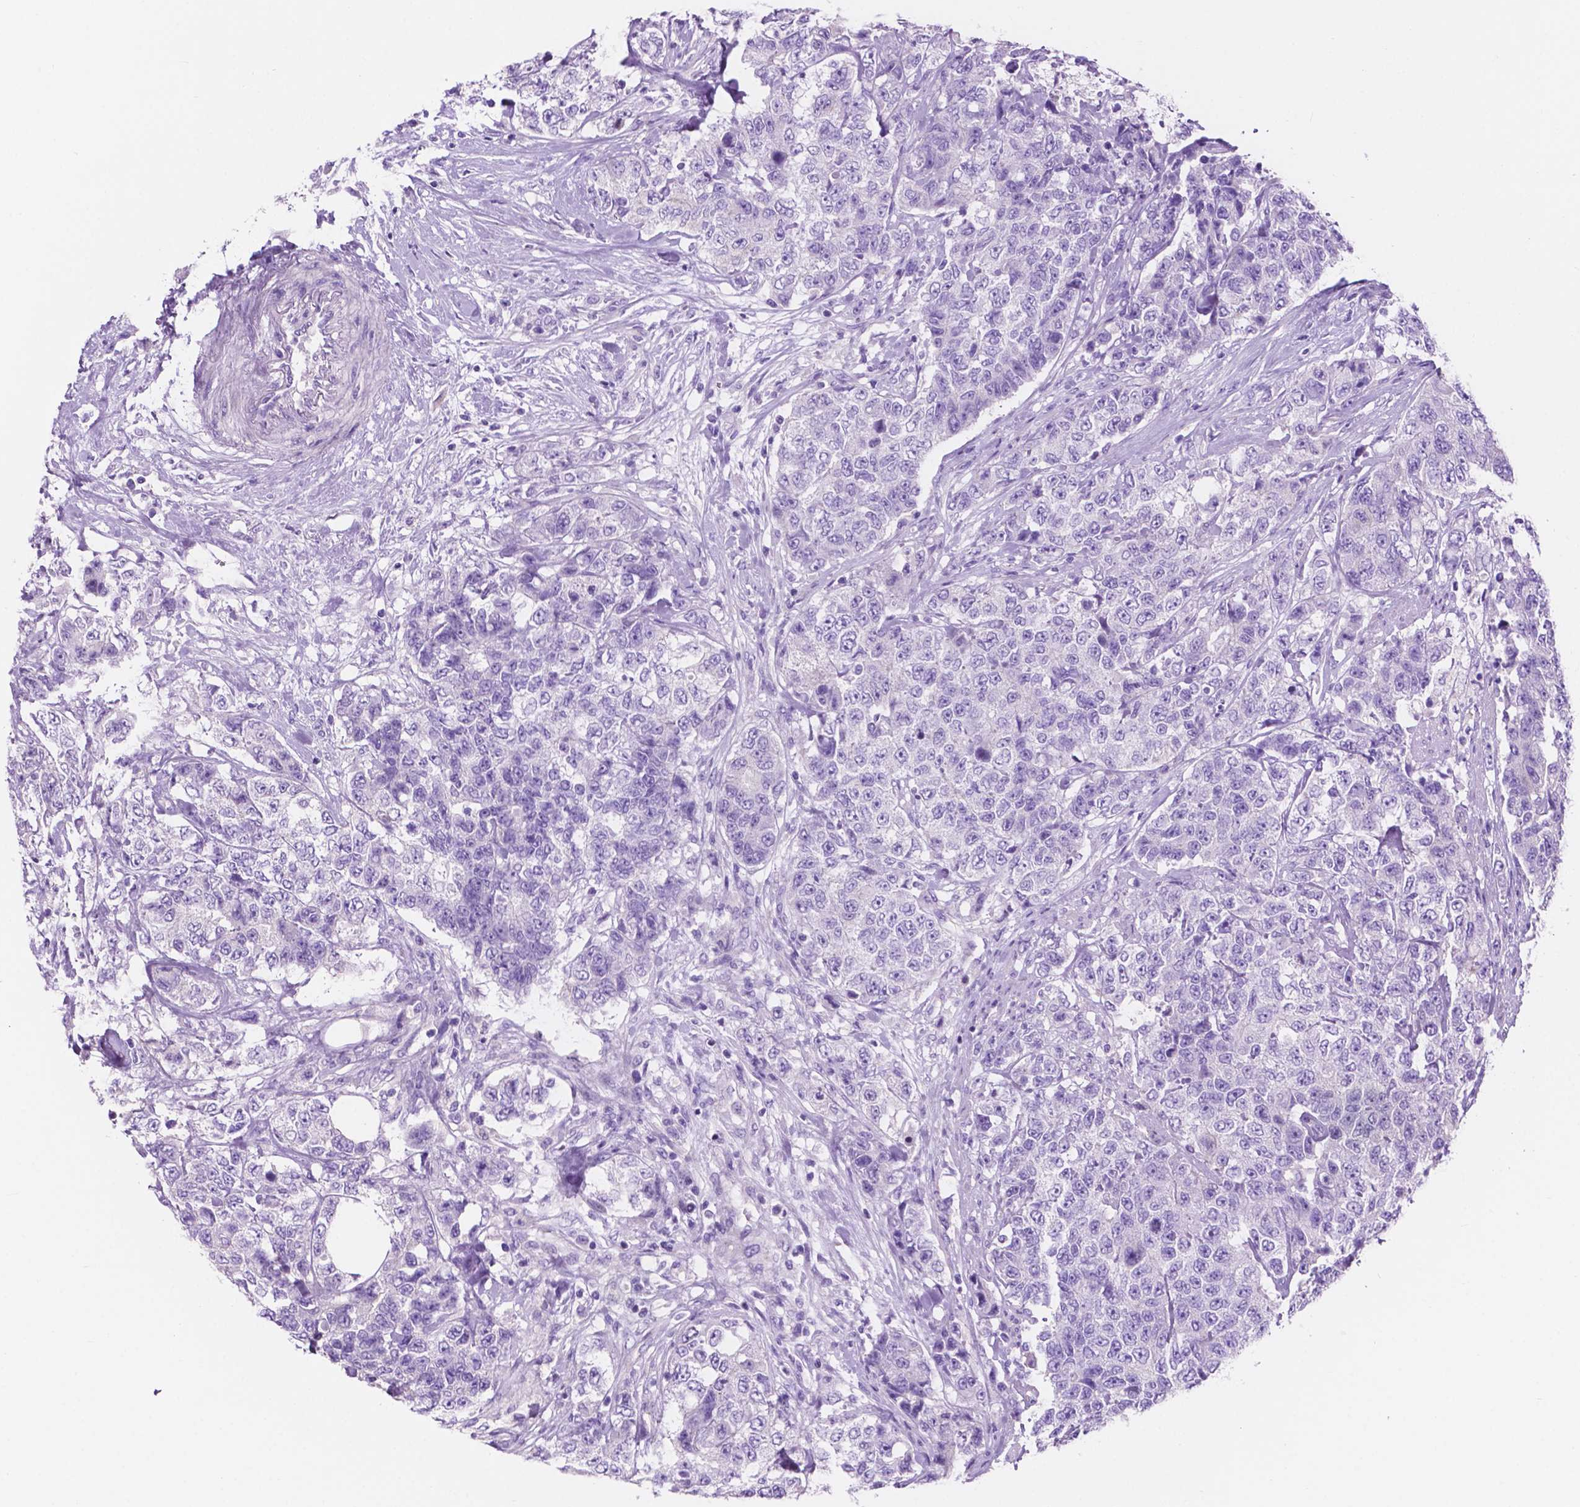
{"staining": {"intensity": "negative", "quantity": "none", "location": "none"}, "tissue": "urothelial cancer", "cell_type": "Tumor cells", "image_type": "cancer", "snomed": [{"axis": "morphology", "description": "Urothelial carcinoma, High grade"}, {"axis": "topography", "description": "Urinary bladder"}], "caption": "This is a photomicrograph of immunohistochemistry (IHC) staining of high-grade urothelial carcinoma, which shows no staining in tumor cells.", "gene": "IGFN1", "patient": {"sex": "female", "age": 78}}